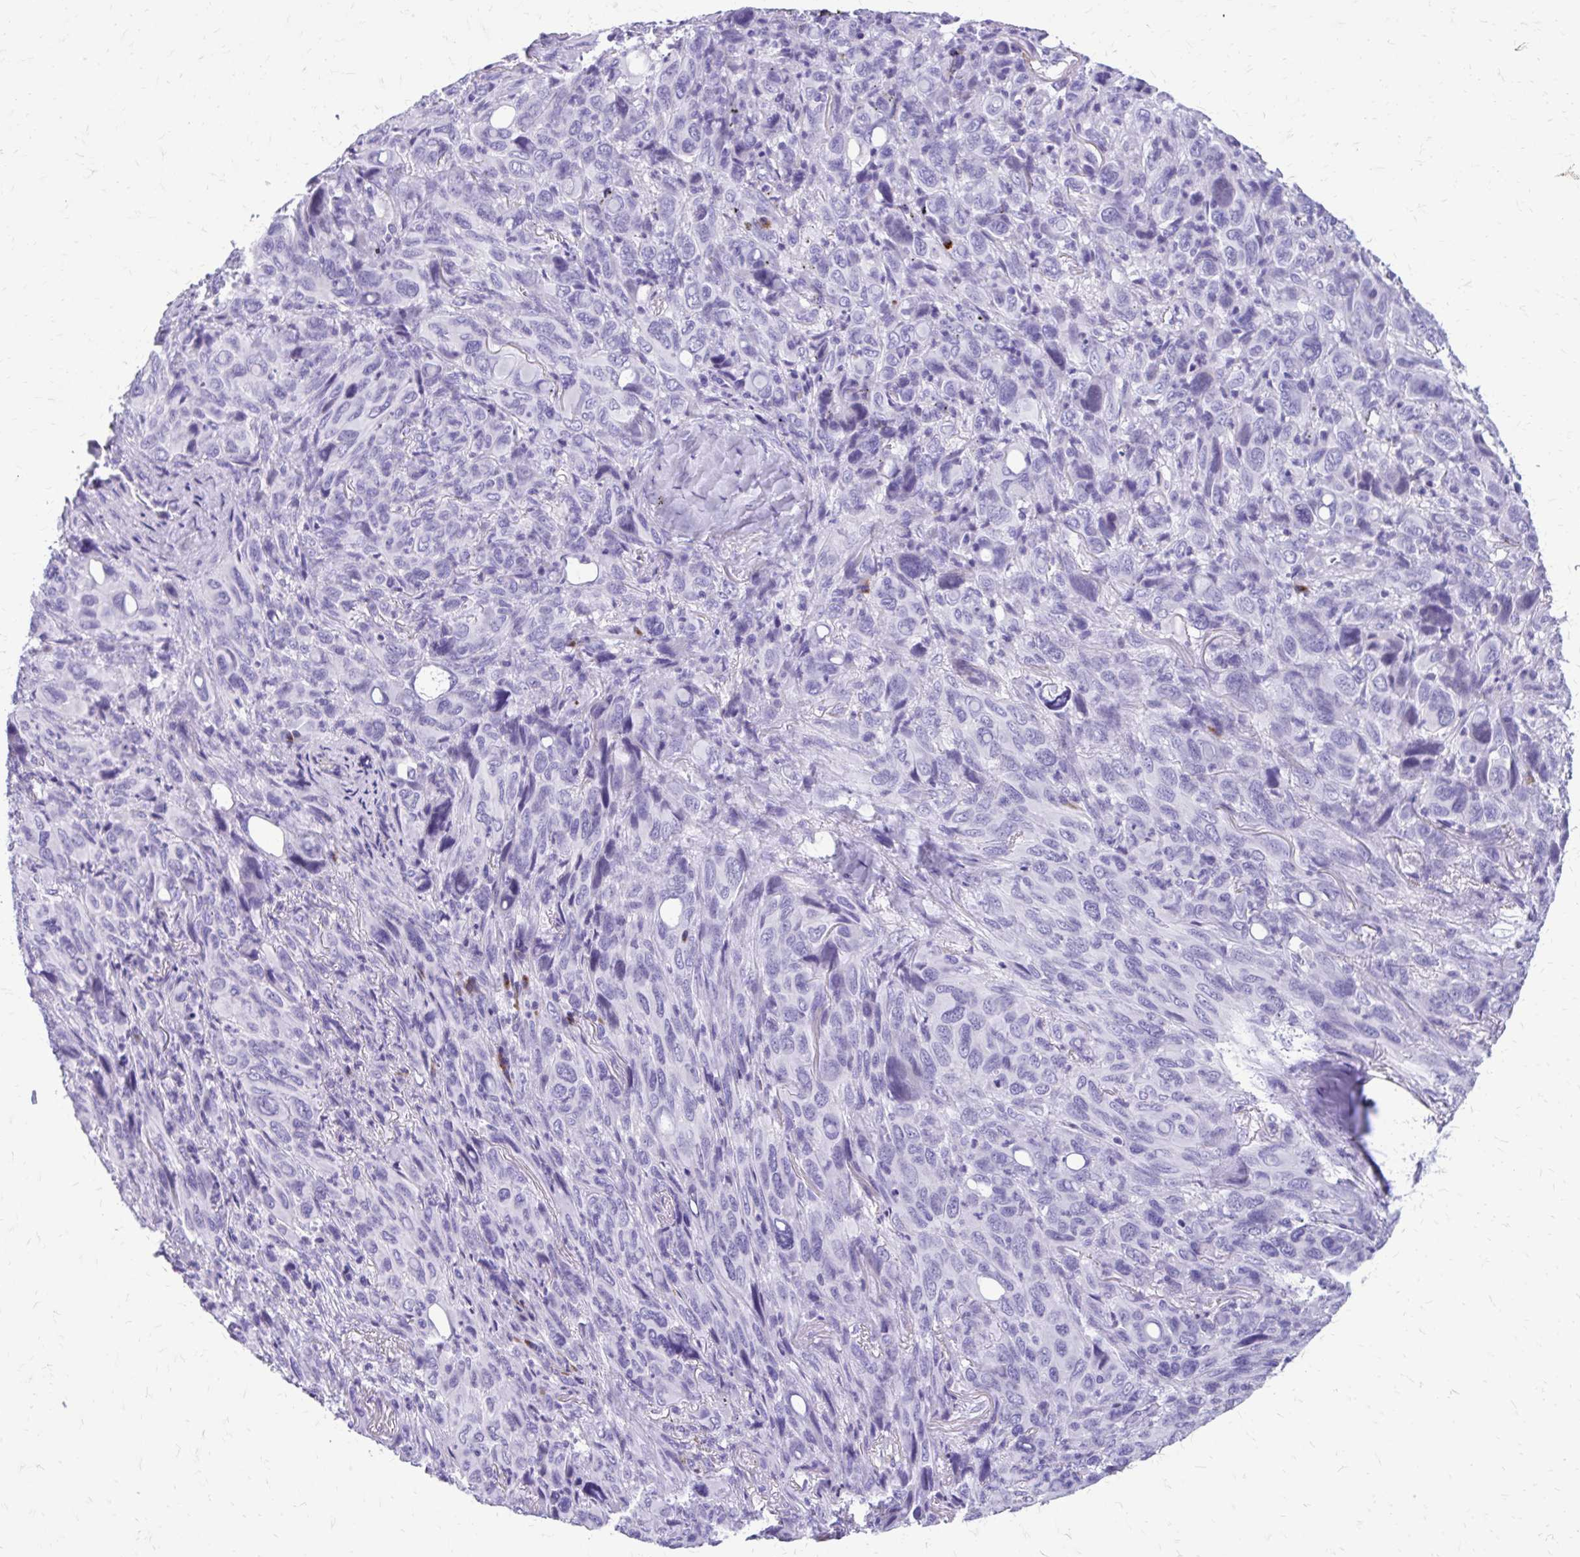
{"staining": {"intensity": "negative", "quantity": "none", "location": "none"}, "tissue": "melanoma", "cell_type": "Tumor cells", "image_type": "cancer", "snomed": [{"axis": "morphology", "description": "Malignant melanoma, Metastatic site"}, {"axis": "topography", "description": "Lung"}], "caption": "This is an immunohistochemistry micrograph of human melanoma. There is no expression in tumor cells.", "gene": "SATL1", "patient": {"sex": "male", "age": 48}}